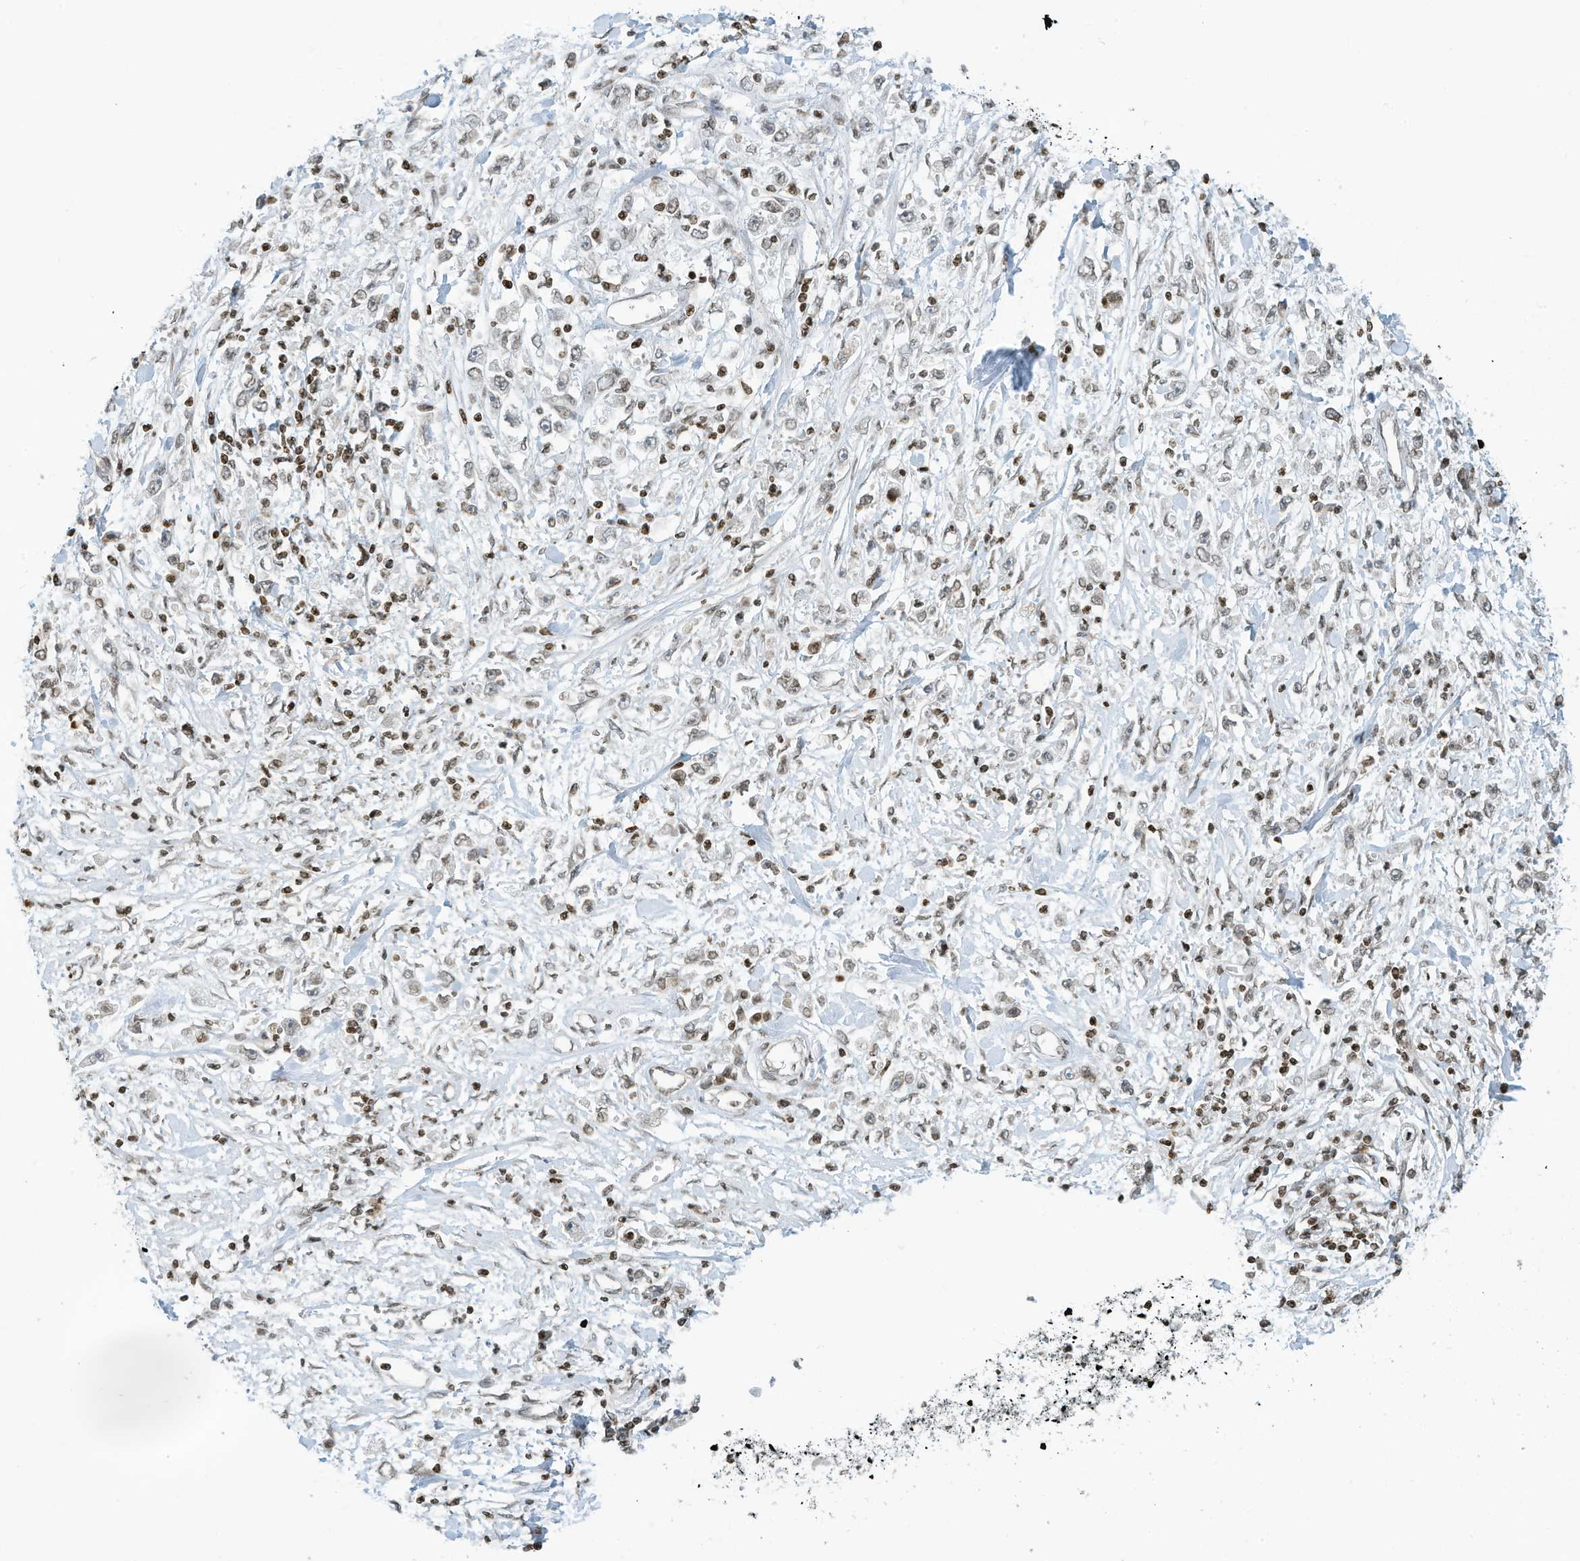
{"staining": {"intensity": "weak", "quantity": "<25%", "location": "nuclear"}, "tissue": "stomach cancer", "cell_type": "Tumor cells", "image_type": "cancer", "snomed": [{"axis": "morphology", "description": "Adenocarcinoma, NOS"}, {"axis": "topography", "description": "Stomach"}], "caption": "Adenocarcinoma (stomach) was stained to show a protein in brown. There is no significant positivity in tumor cells.", "gene": "ADI1", "patient": {"sex": "female", "age": 59}}